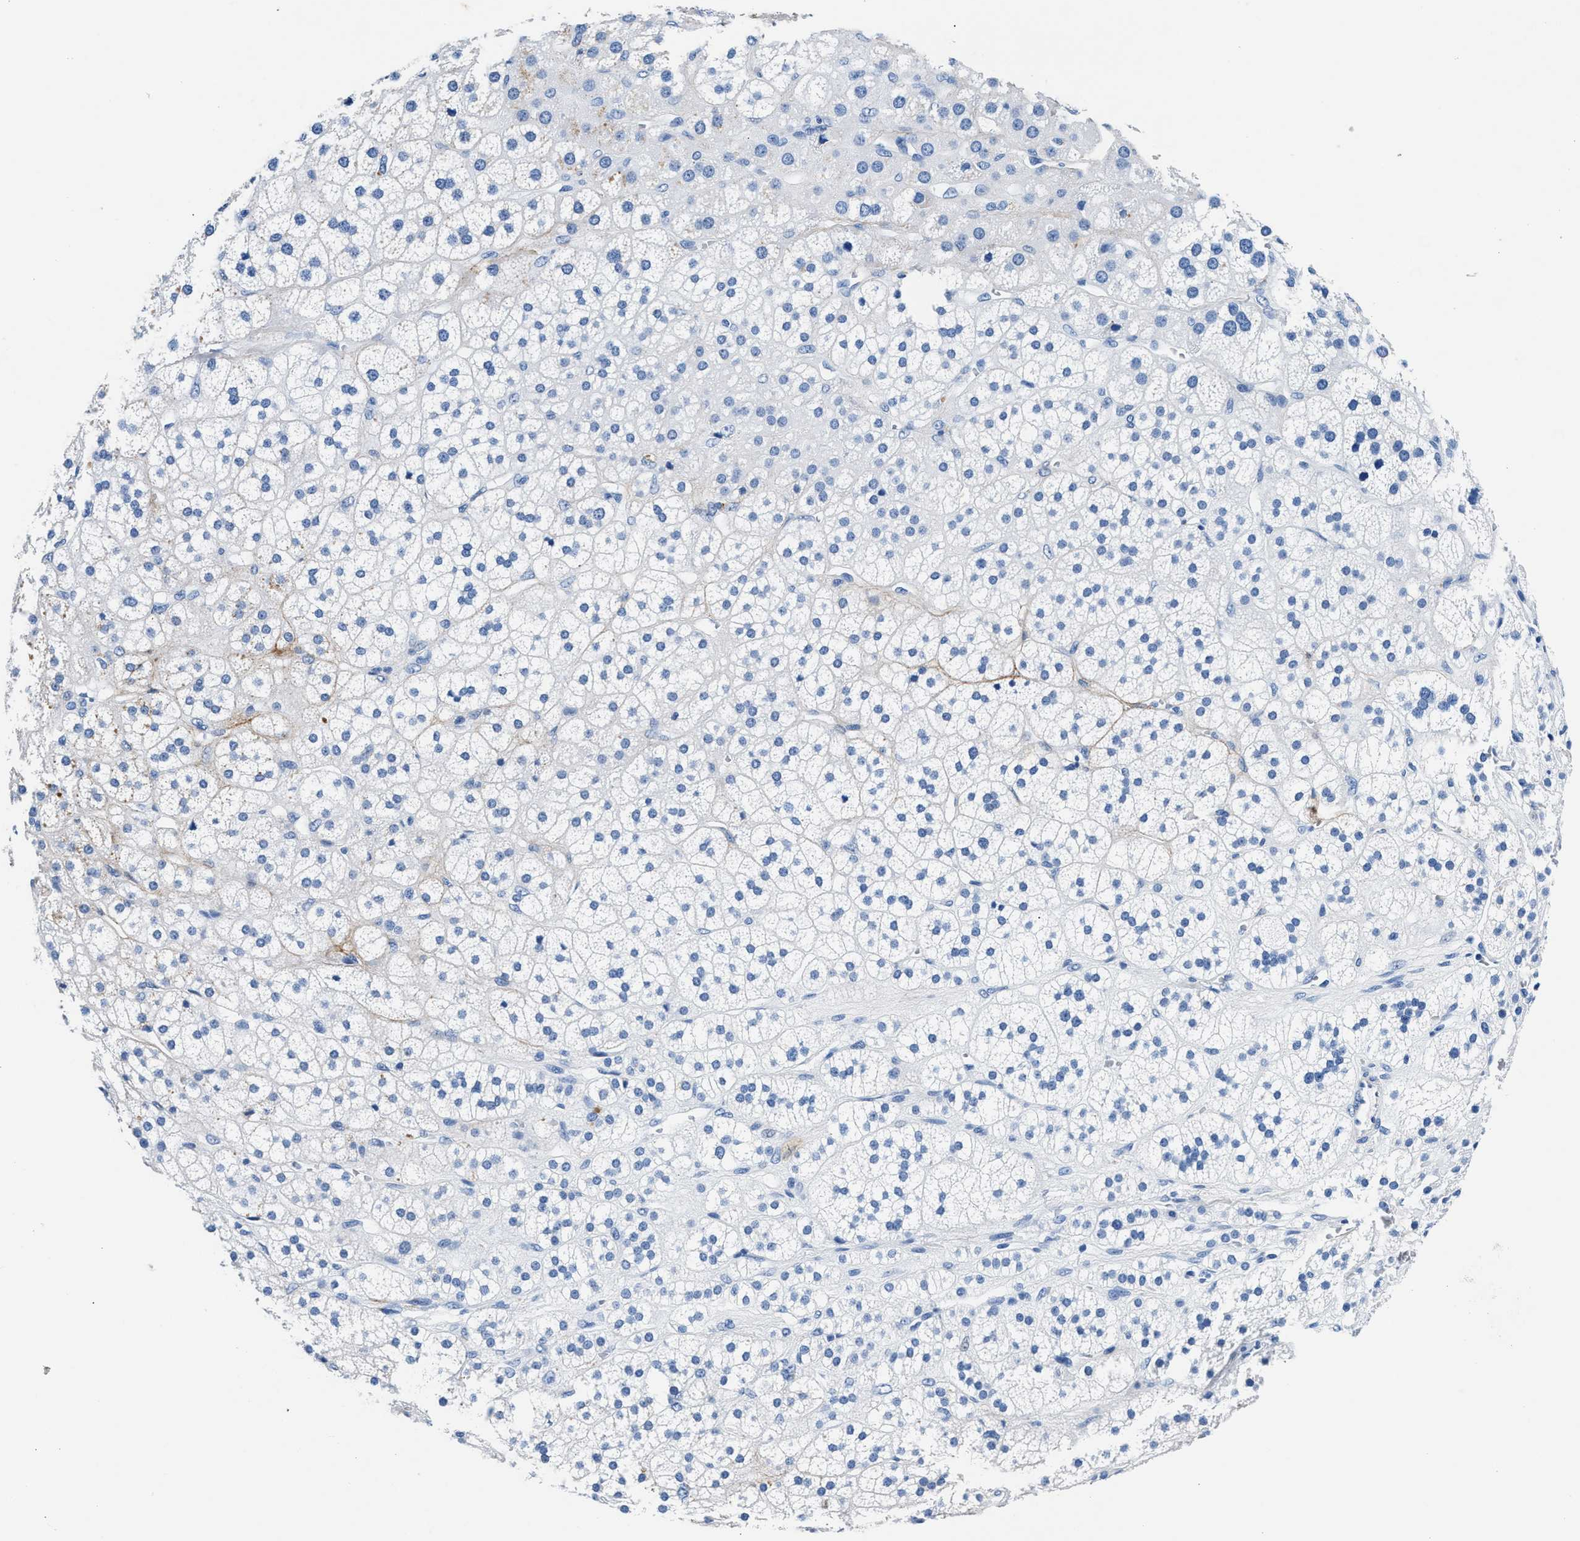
{"staining": {"intensity": "weak", "quantity": "<25%", "location": "cytoplasmic/membranous"}, "tissue": "adrenal gland", "cell_type": "Glandular cells", "image_type": "normal", "snomed": [{"axis": "morphology", "description": "Normal tissue, NOS"}, {"axis": "topography", "description": "Adrenal gland"}], "caption": "Glandular cells show no significant positivity in benign adrenal gland. (DAB (3,3'-diaminobenzidine) immunohistochemistry, high magnification).", "gene": "TNR", "patient": {"sex": "male", "age": 56}}